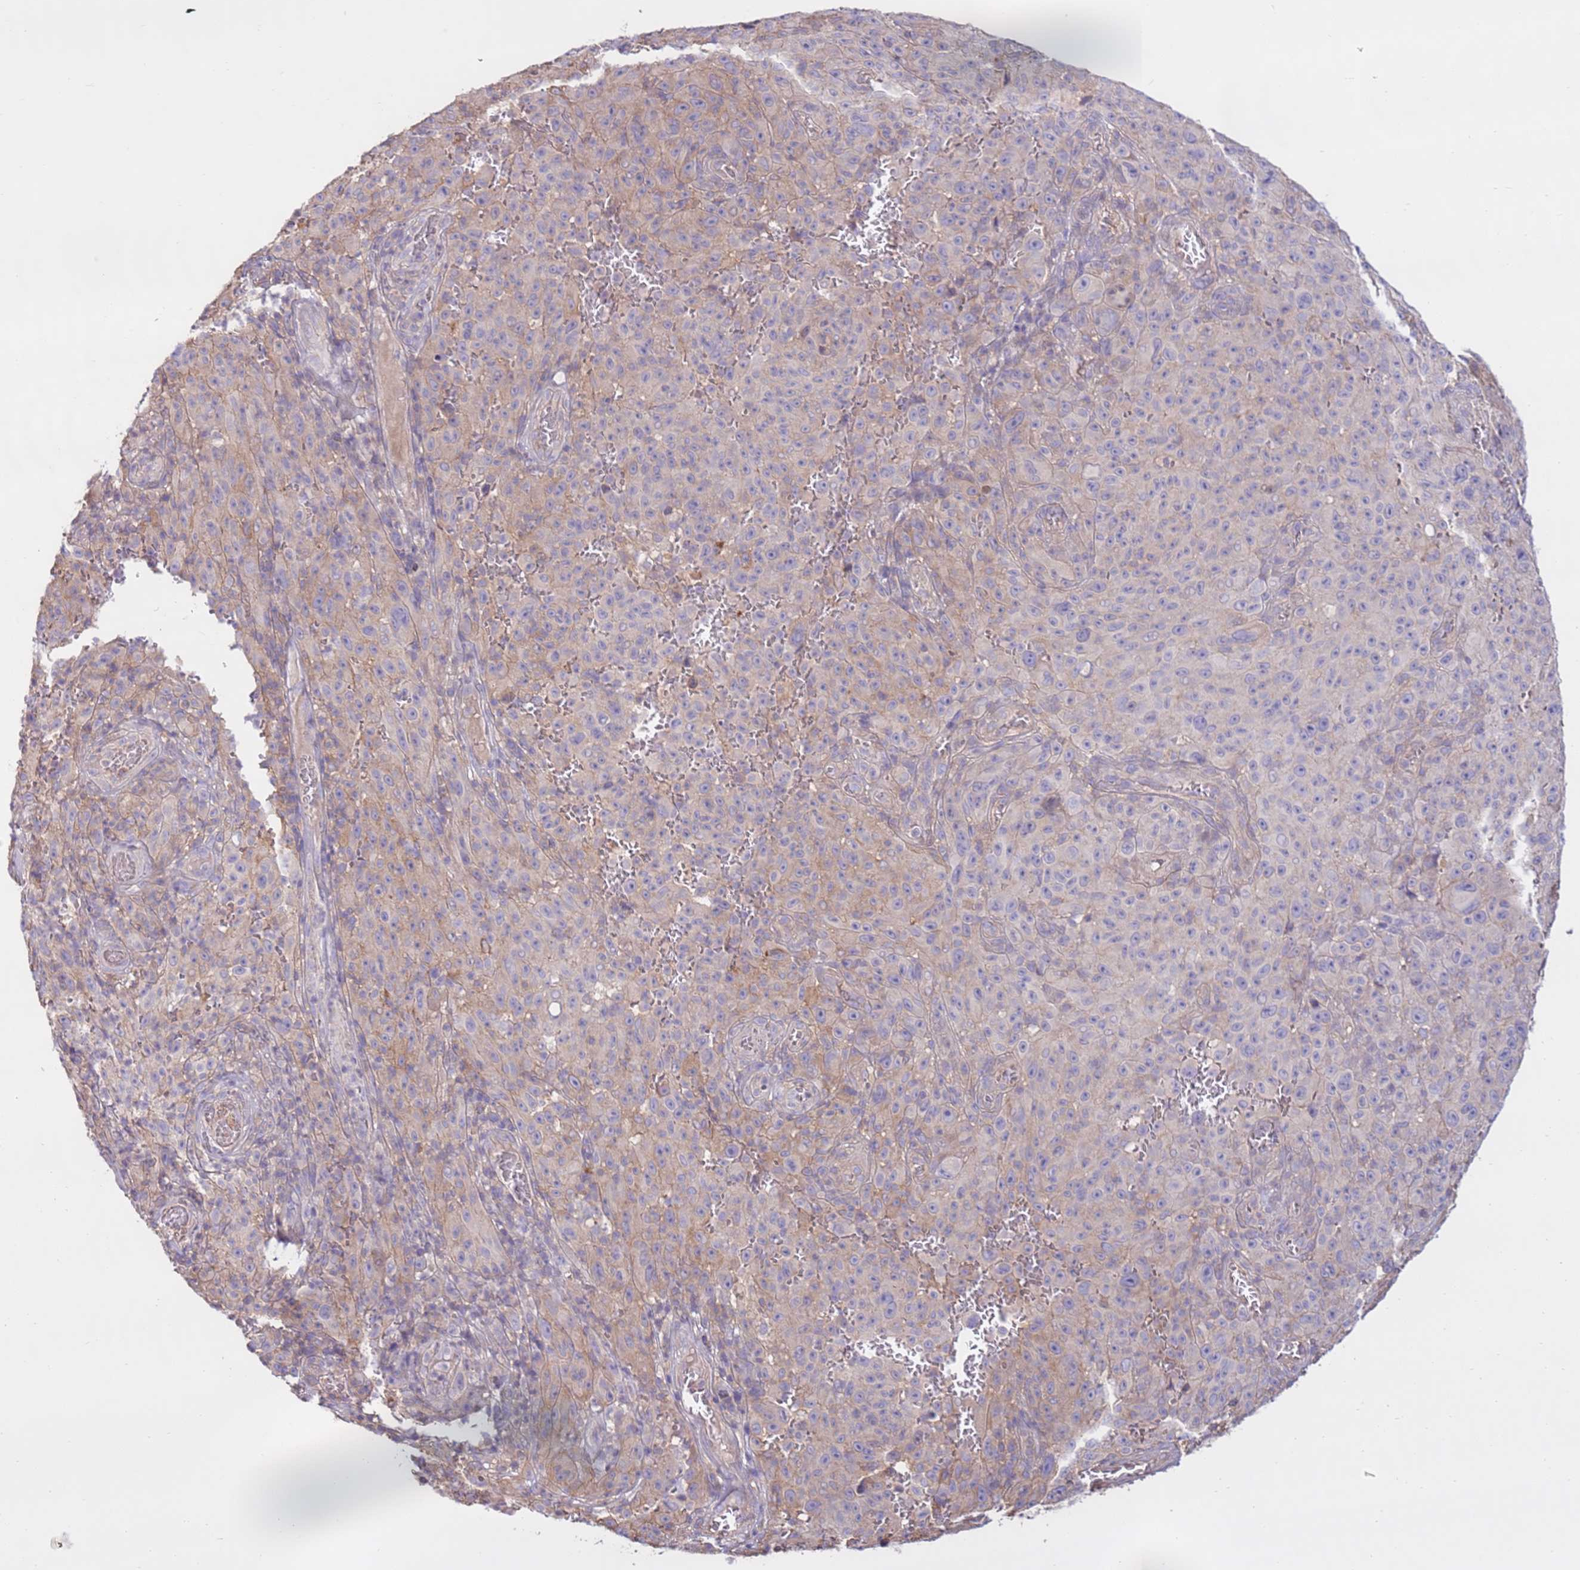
{"staining": {"intensity": "weak", "quantity": "<25%", "location": "cytoplasmic/membranous"}, "tissue": "melanoma", "cell_type": "Tumor cells", "image_type": "cancer", "snomed": [{"axis": "morphology", "description": "Malignant melanoma, NOS"}, {"axis": "topography", "description": "Skin"}], "caption": "Malignant melanoma stained for a protein using immunohistochemistry (IHC) reveals no staining tumor cells.", "gene": "EVA1B", "patient": {"sex": "female", "age": 82}}